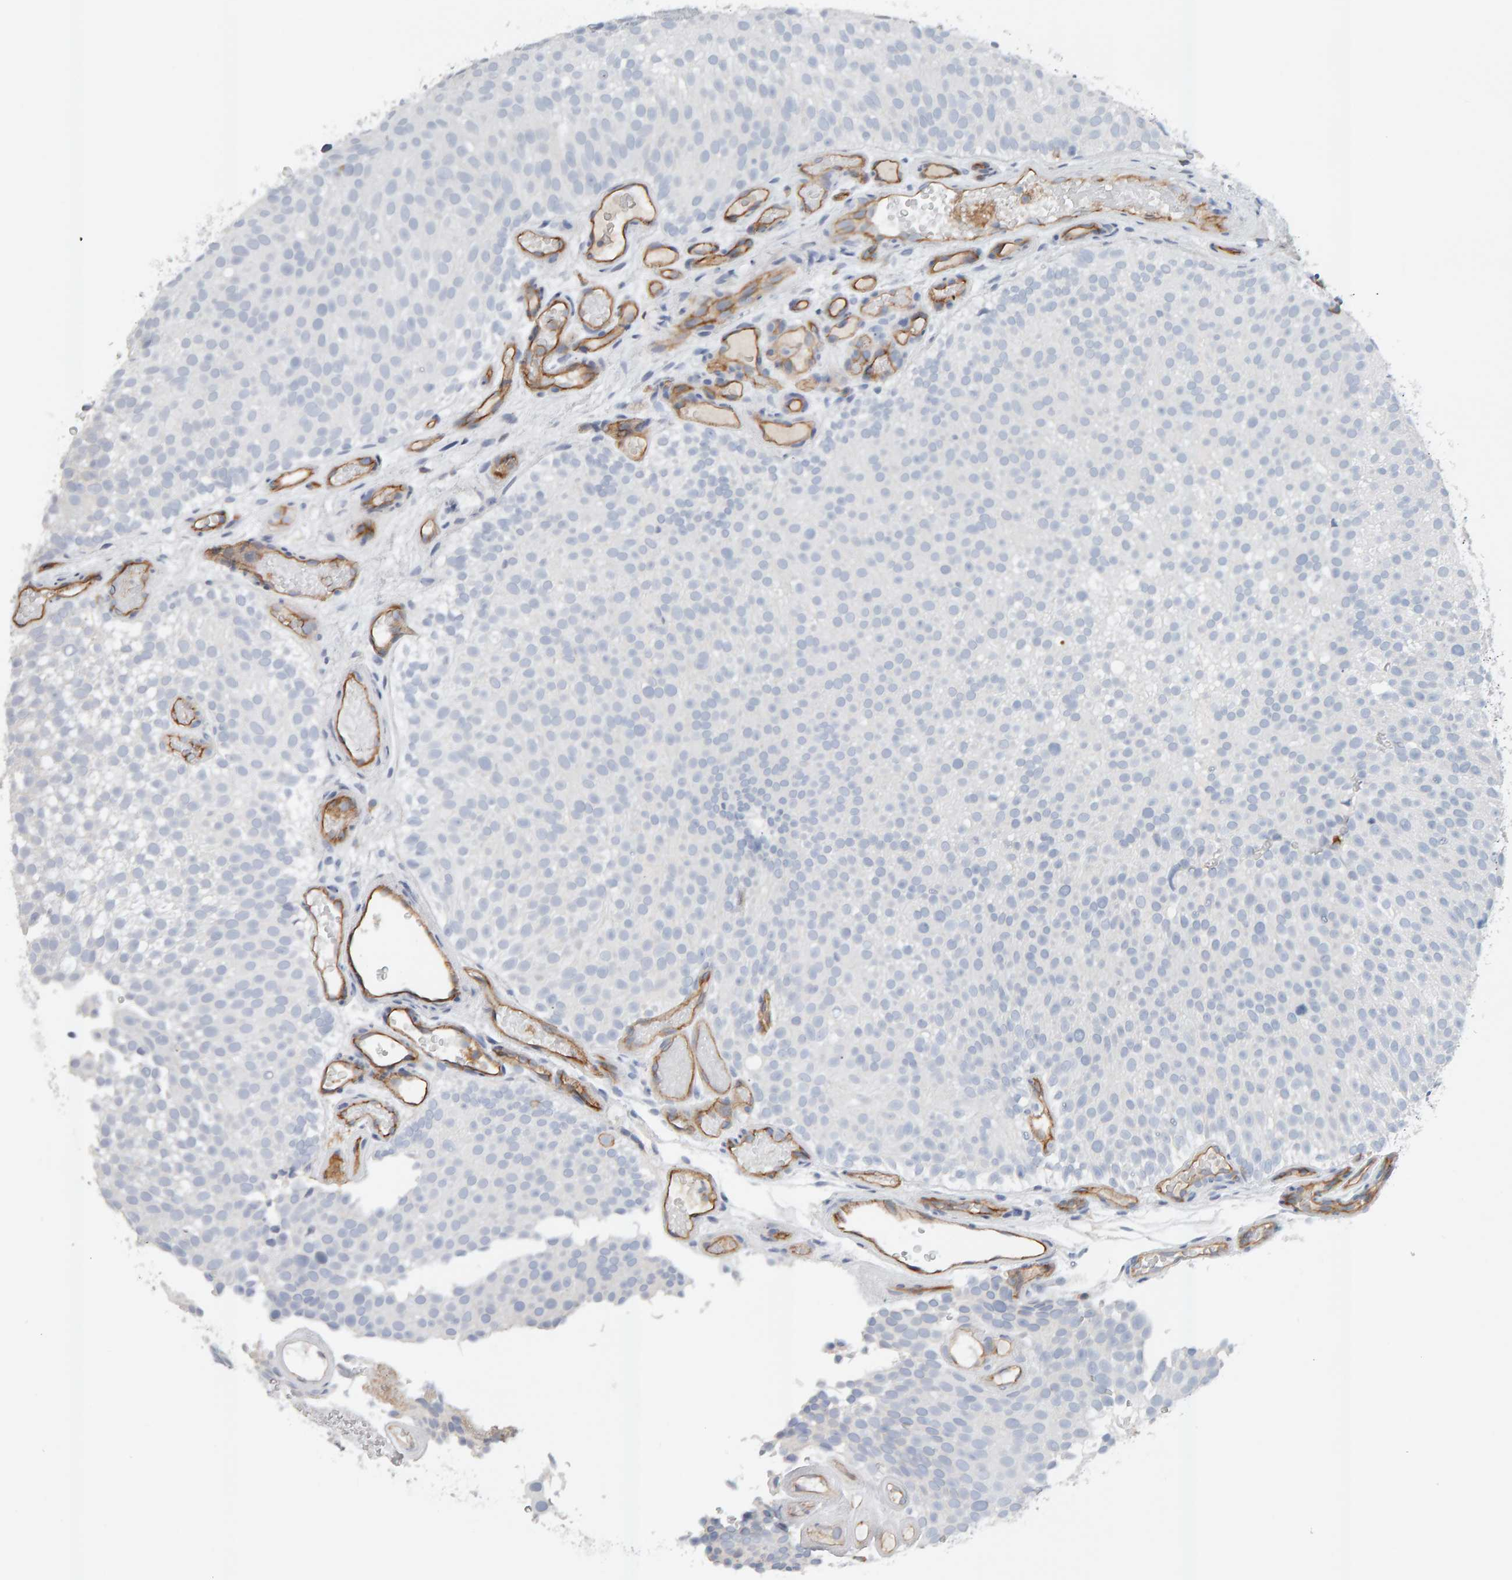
{"staining": {"intensity": "negative", "quantity": "none", "location": "none"}, "tissue": "urothelial cancer", "cell_type": "Tumor cells", "image_type": "cancer", "snomed": [{"axis": "morphology", "description": "Urothelial carcinoma, Low grade"}, {"axis": "topography", "description": "Urinary bladder"}], "caption": "Urothelial carcinoma (low-grade) was stained to show a protein in brown. There is no significant expression in tumor cells.", "gene": "FYN", "patient": {"sex": "male", "age": 78}}